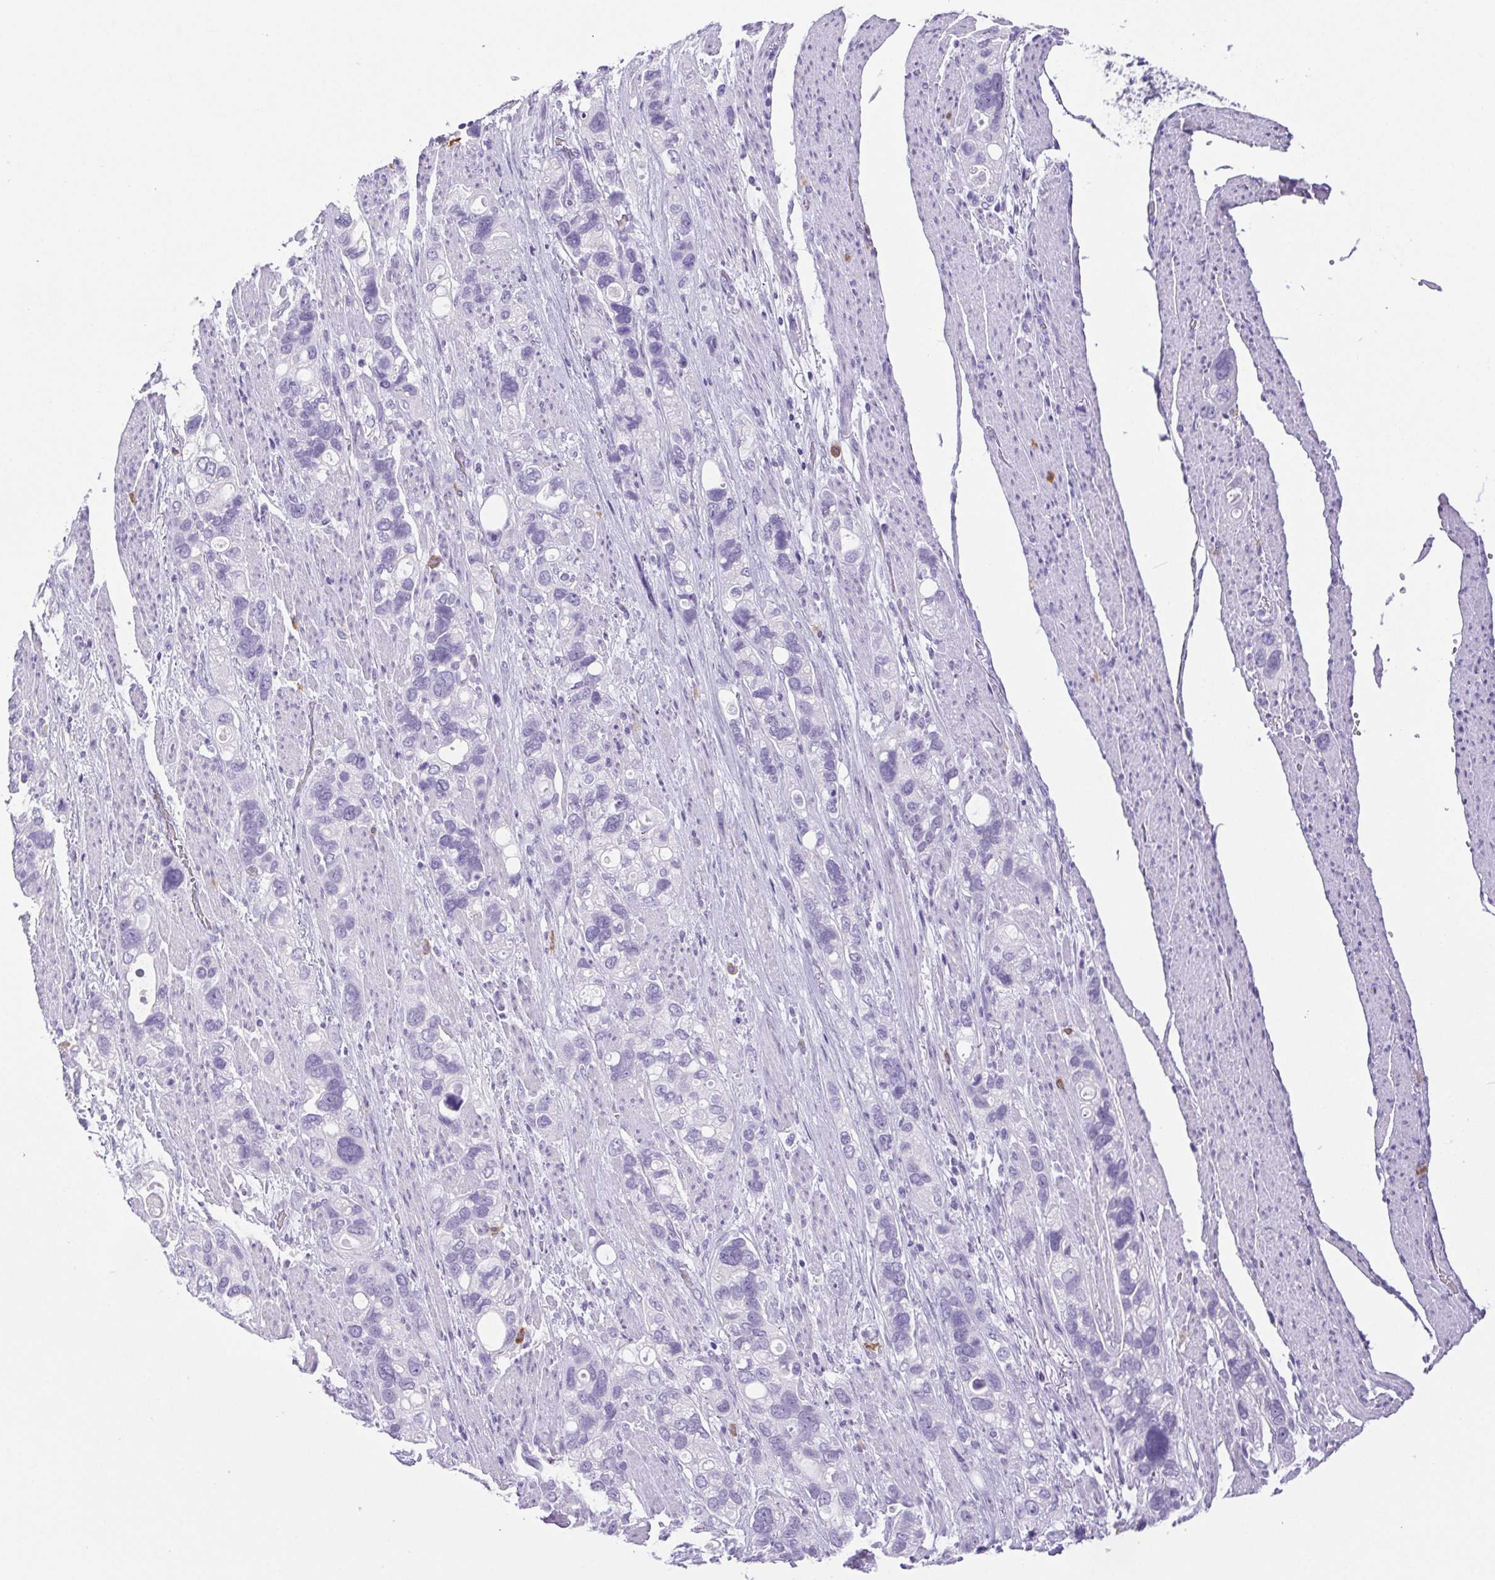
{"staining": {"intensity": "negative", "quantity": "none", "location": "none"}, "tissue": "stomach cancer", "cell_type": "Tumor cells", "image_type": "cancer", "snomed": [{"axis": "morphology", "description": "Adenocarcinoma, NOS"}, {"axis": "topography", "description": "Stomach, upper"}], "caption": "A photomicrograph of human stomach cancer is negative for staining in tumor cells.", "gene": "PAPPA2", "patient": {"sex": "female", "age": 81}}